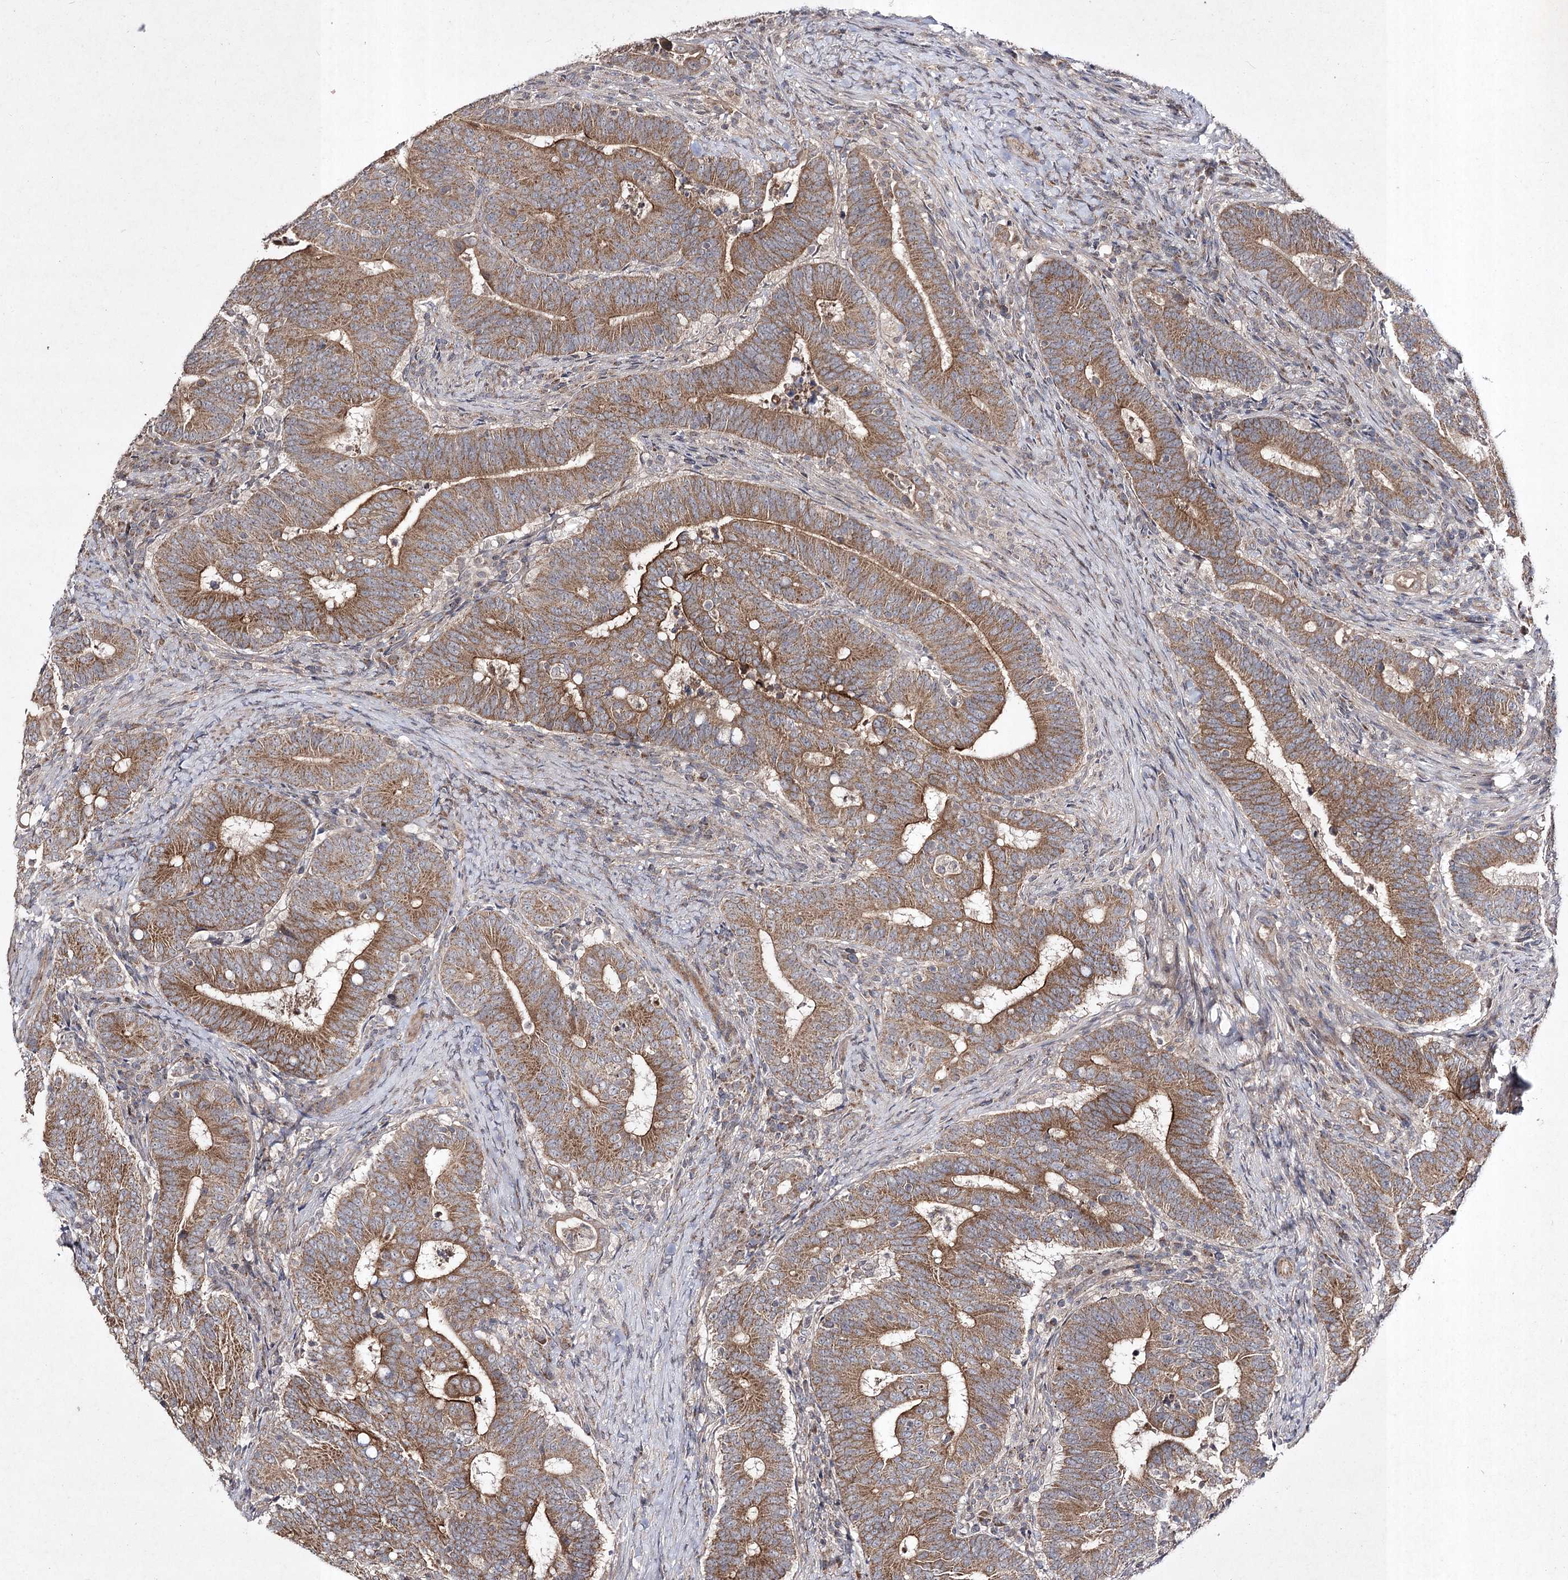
{"staining": {"intensity": "moderate", "quantity": ">75%", "location": "cytoplasmic/membranous"}, "tissue": "colorectal cancer", "cell_type": "Tumor cells", "image_type": "cancer", "snomed": [{"axis": "morphology", "description": "Adenocarcinoma, NOS"}, {"axis": "topography", "description": "Colon"}], "caption": "DAB (3,3'-diaminobenzidine) immunohistochemical staining of colorectal adenocarcinoma exhibits moderate cytoplasmic/membranous protein expression in about >75% of tumor cells.", "gene": "FANCL", "patient": {"sex": "female", "age": 66}}